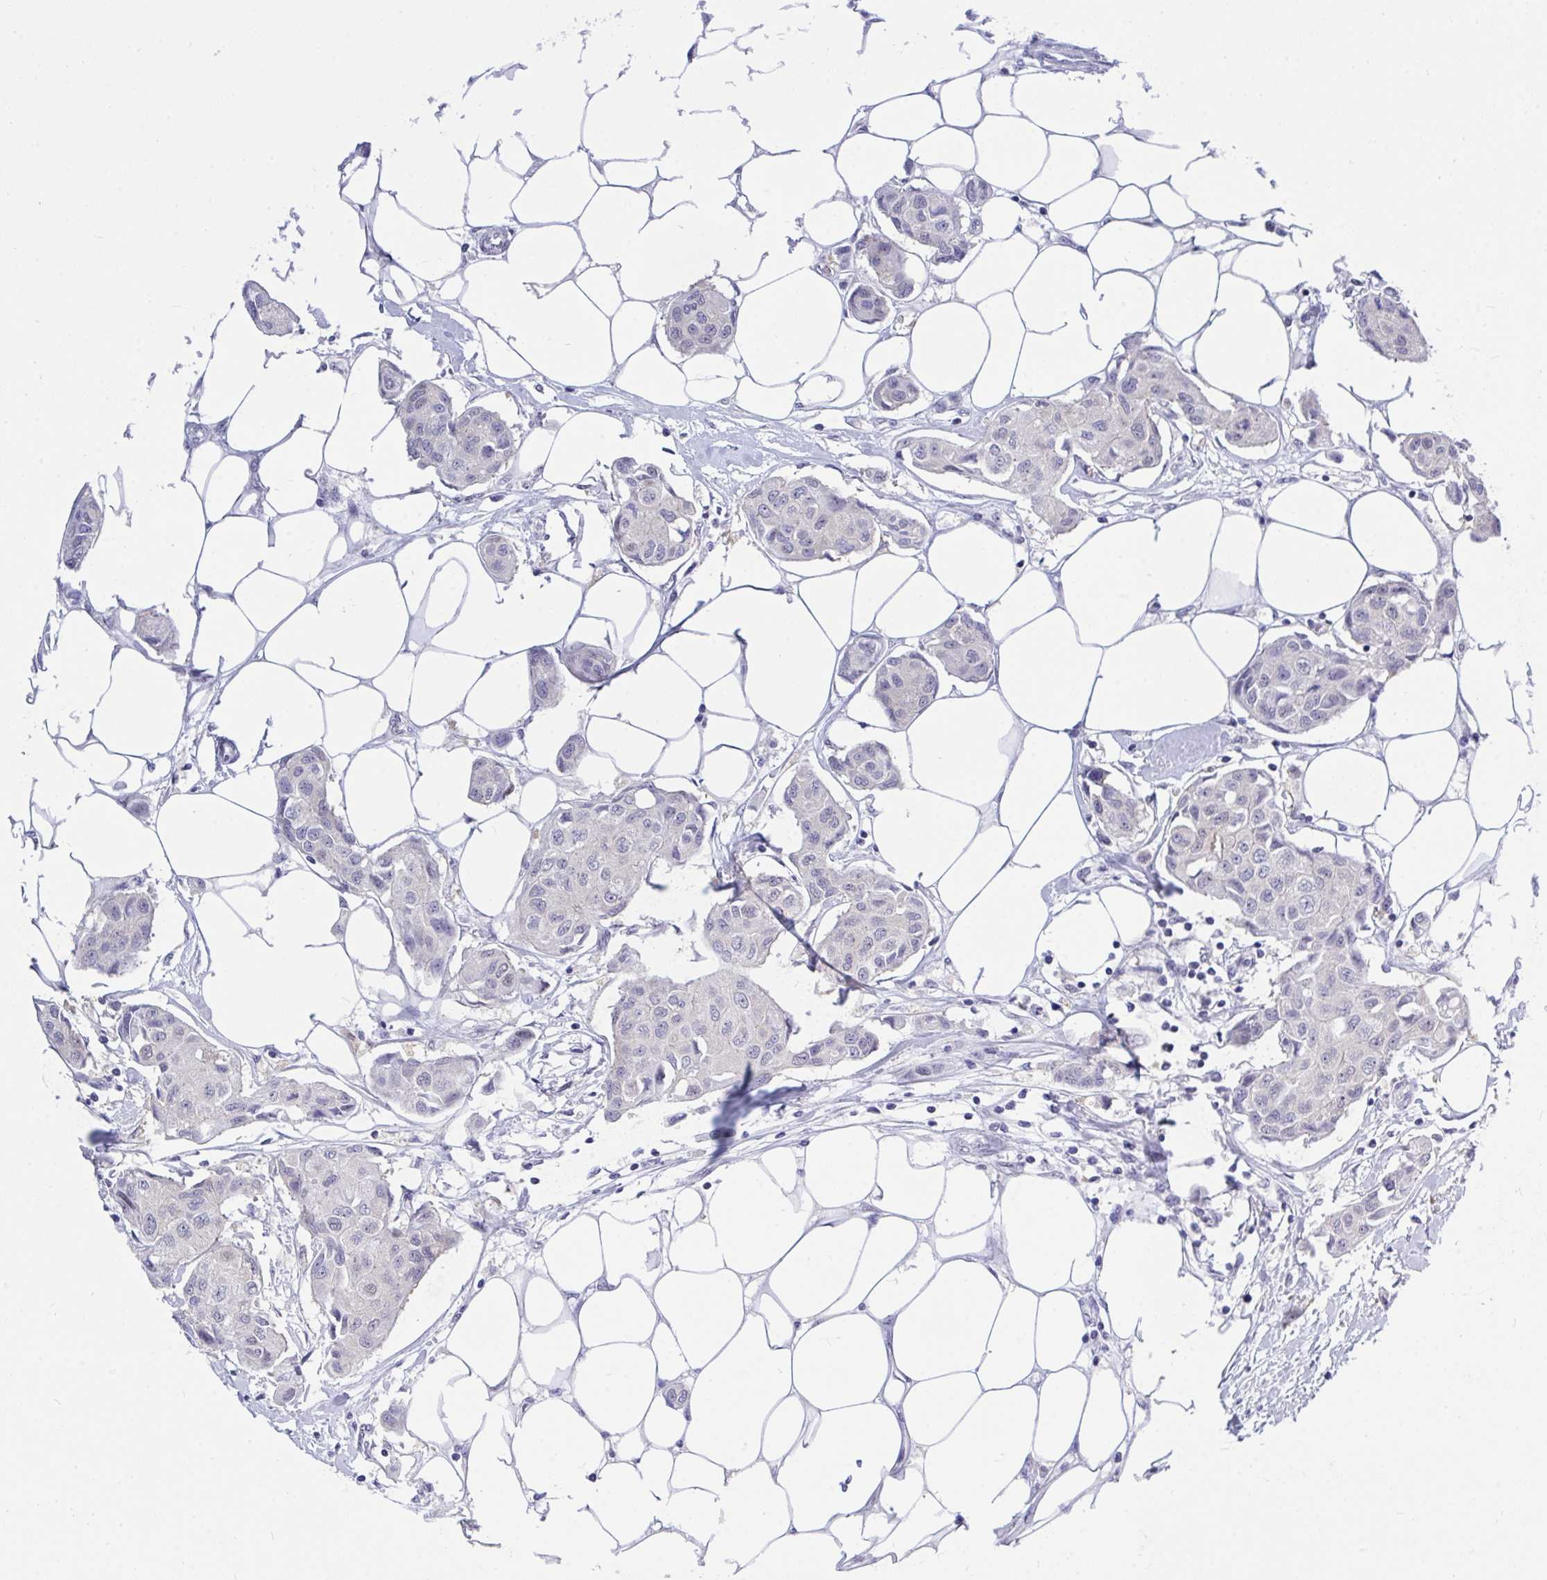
{"staining": {"intensity": "negative", "quantity": "none", "location": "none"}, "tissue": "breast cancer", "cell_type": "Tumor cells", "image_type": "cancer", "snomed": [{"axis": "morphology", "description": "Duct carcinoma"}, {"axis": "topography", "description": "Breast"}, {"axis": "topography", "description": "Lymph node"}], "caption": "Immunohistochemistry photomicrograph of breast invasive ductal carcinoma stained for a protein (brown), which displays no expression in tumor cells. The staining was performed using DAB (3,3'-diaminobenzidine) to visualize the protein expression in brown, while the nuclei were stained in blue with hematoxylin (Magnification: 20x).", "gene": "THOP1", "patient": {"sex": "female", "age": 80}}